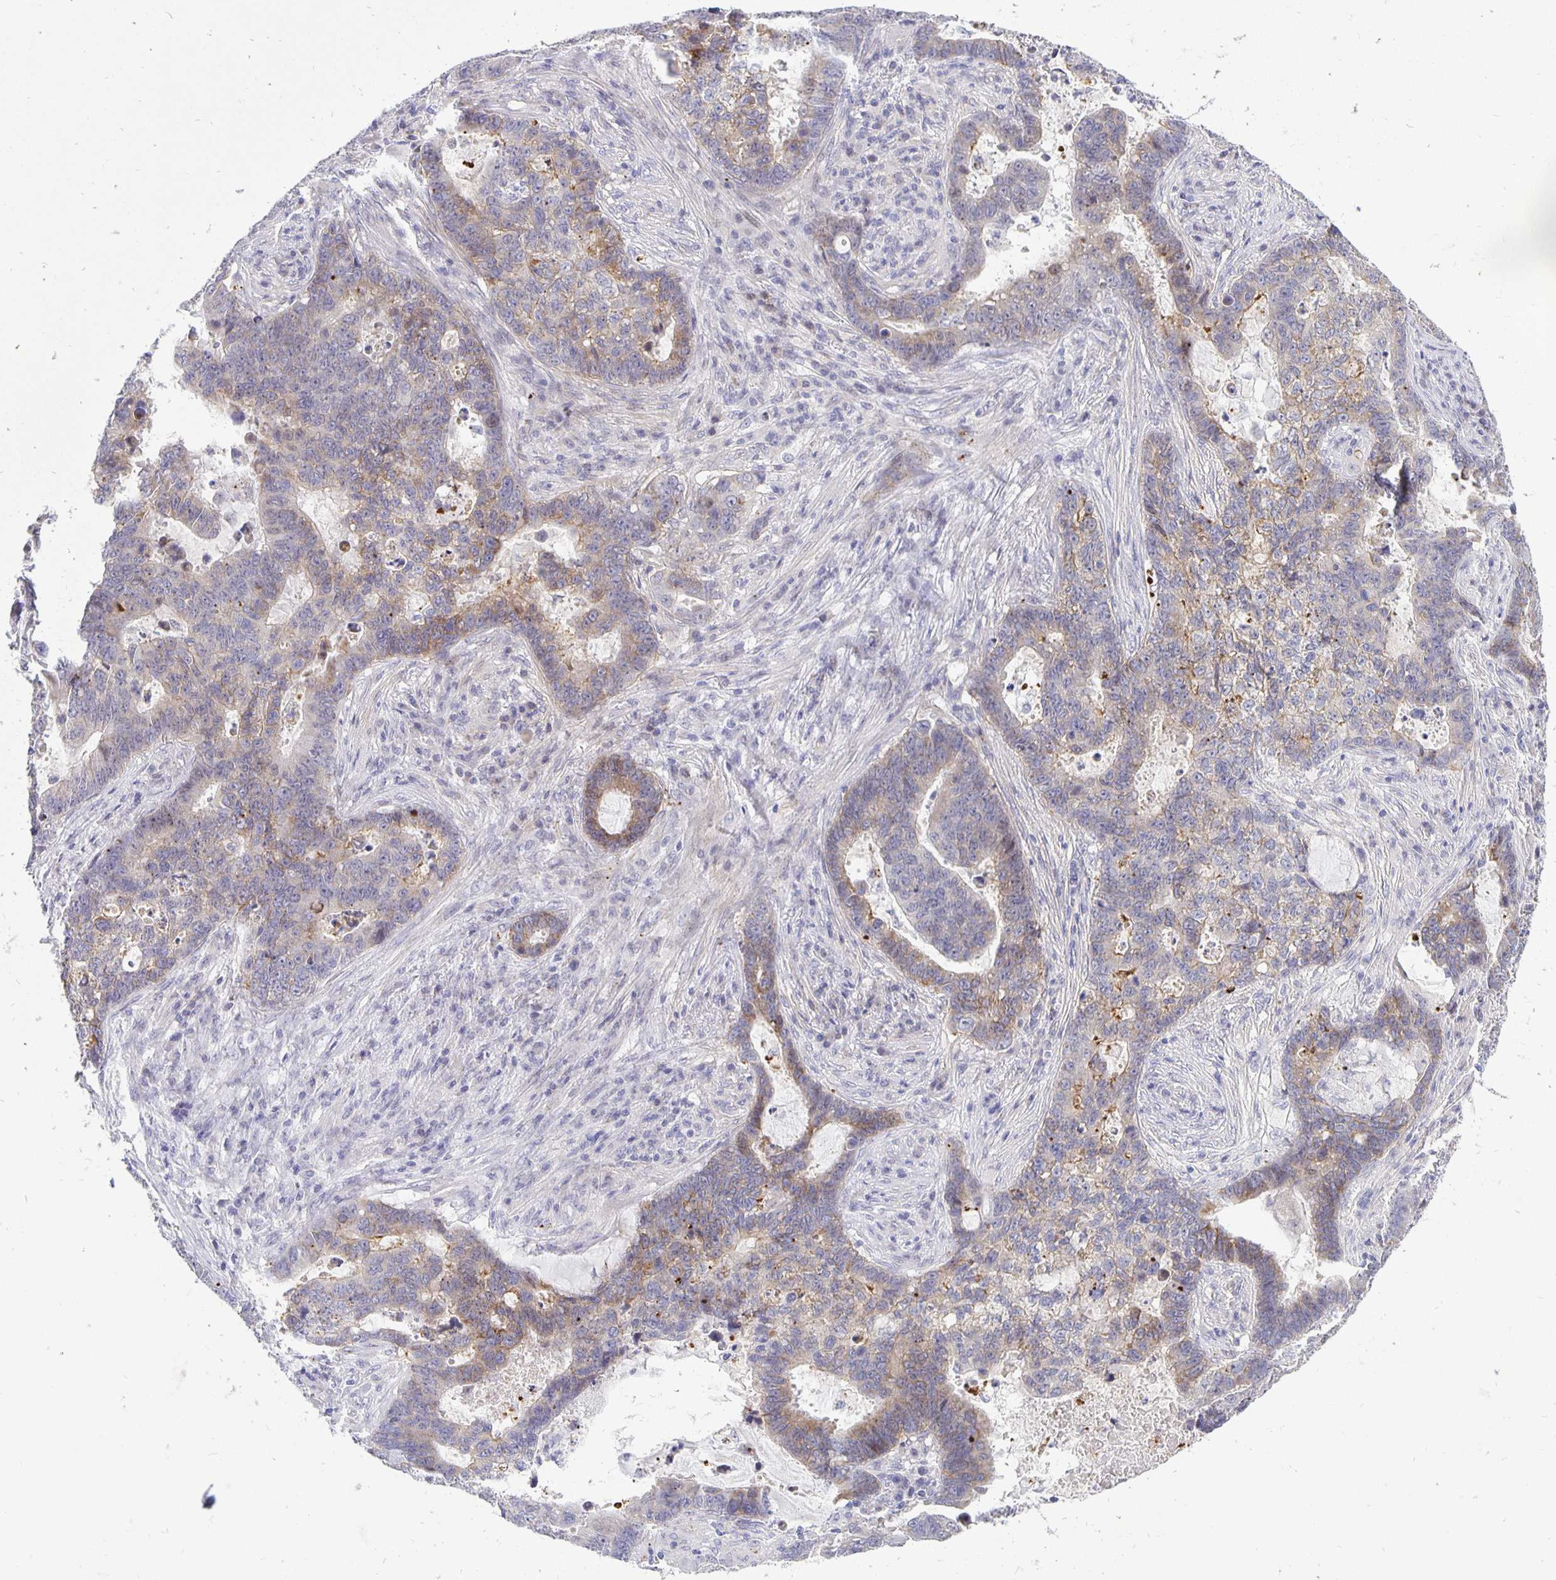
{"staining": {"intensity": "weak", "quantity": "25%-75%", "location": "cytoplasmic/membranous"}, "tissue": "lung cancer", "cell_type": "Tumor cells", "image_type": "cancer", "snomed": [{"axis": "morphology", "description": "Aneuploidy"}, {"axis": "morphology", "description": "Adenocarcinoma, NOS"}, {"axis": "morphology", "description": "Adenocarcinoma primary or metastatic"}, {"axis": "topography", "description": "Lung"}], "caption": "A brown stain labels weak cytoplasmic/membranous expression of a protein in human lung cancer tumor cells. Using DAB (3,3'-diaminobenzidine) (brown) and hematoxylin (blue) stains, captured at high magnification using brightfield microscopy.", "gene": "ERBB2", "patient": {"sex": "female", "age": 75}}